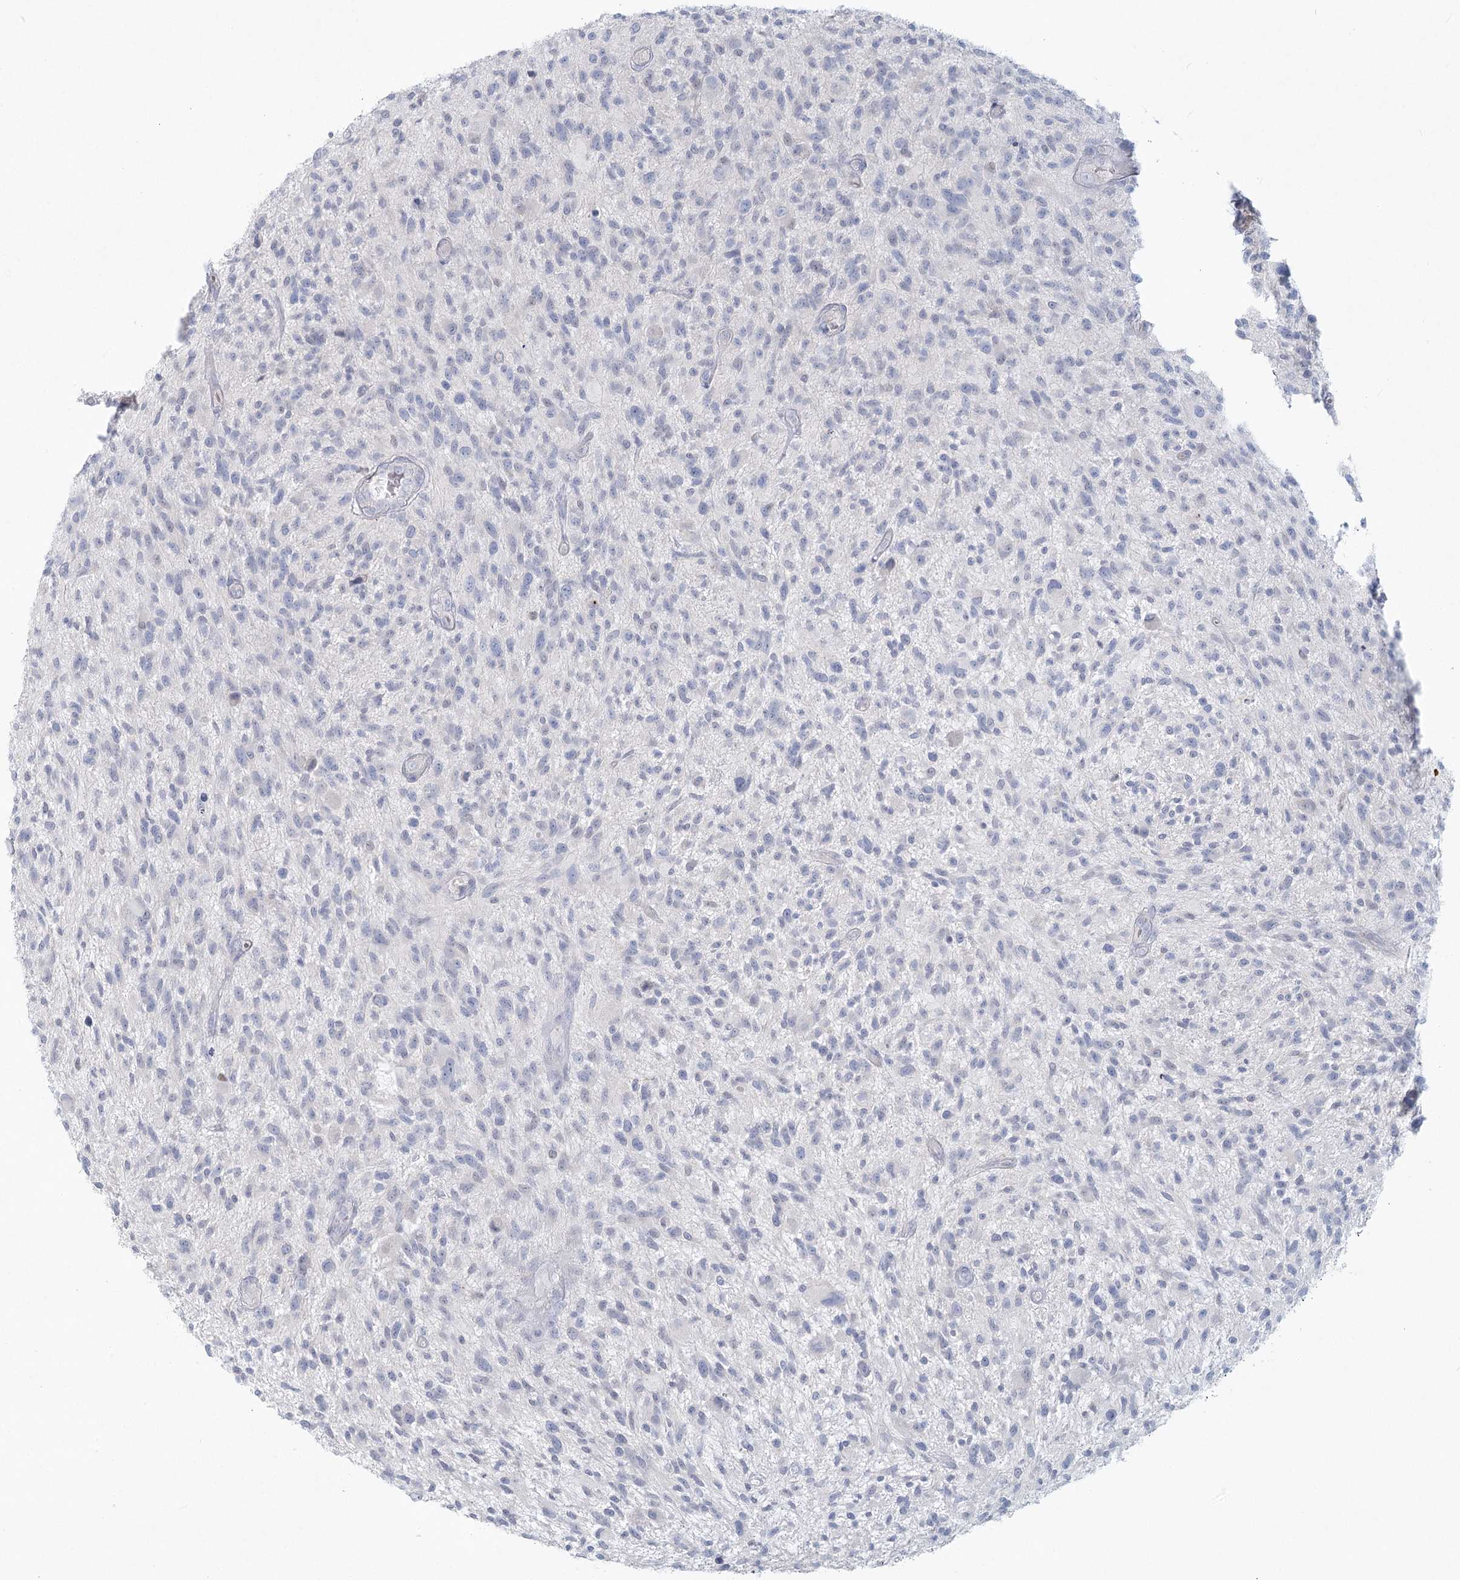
{"staining": {"intensity": "negative", "quantity": "none", "location": "none"}, "tissue": "glioma", "cell_type": "Tumor cells", "image_type": "cancer", "snomed": [{"axis": "morphology", "description": "Glioma, malignant, High grade"}, {"axis": "topography", "description": "Brain"}], "caption": "An image of human glioma is negative for staining in tumor cells. (DAB (3,3'-diaminobenzidine) IHC with hematoxylin counter stain).", "gene": "LRP2BP", "patient": {"sex": "male", "age": 47}}